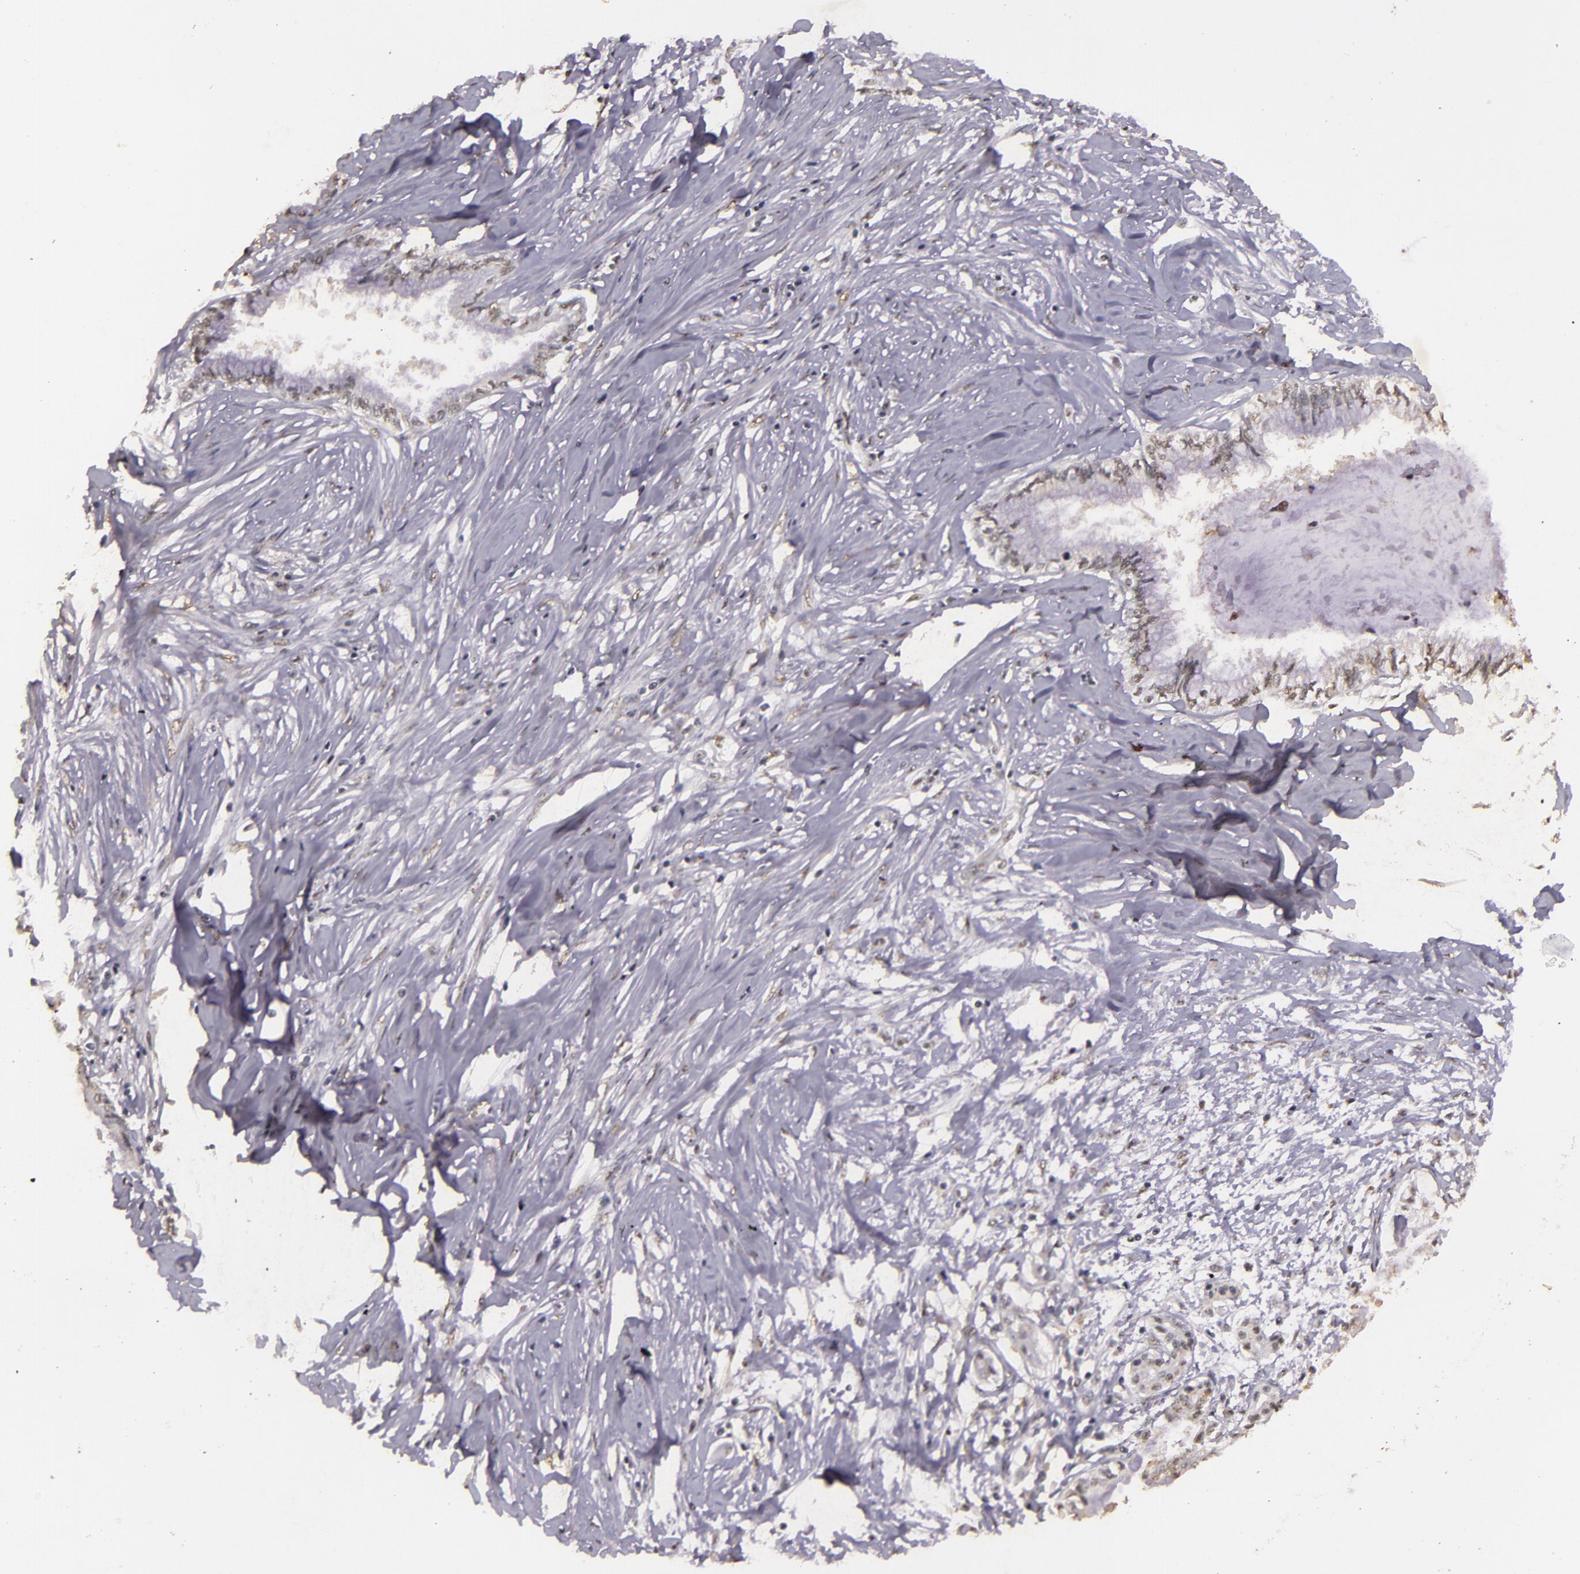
{"staining": {"intensity": "weak", "quantity": "<25%", "location": "nuclear"}, "tissue": "pancreatic cancer", "cell_type": "Tumor cells", "image_type": "cancer", "snomed": [{"axis": "morphology", "description": "Adenocarcinoma, NOS"}, {"axis": "topography", "description": "Pancreas"}], "caption": "Image shows no significant protein positivity in tumor cells of pancreatic adenocarcinoma.", "gene": "CBX3", "patient": {"sex": "female", "age": 64}}